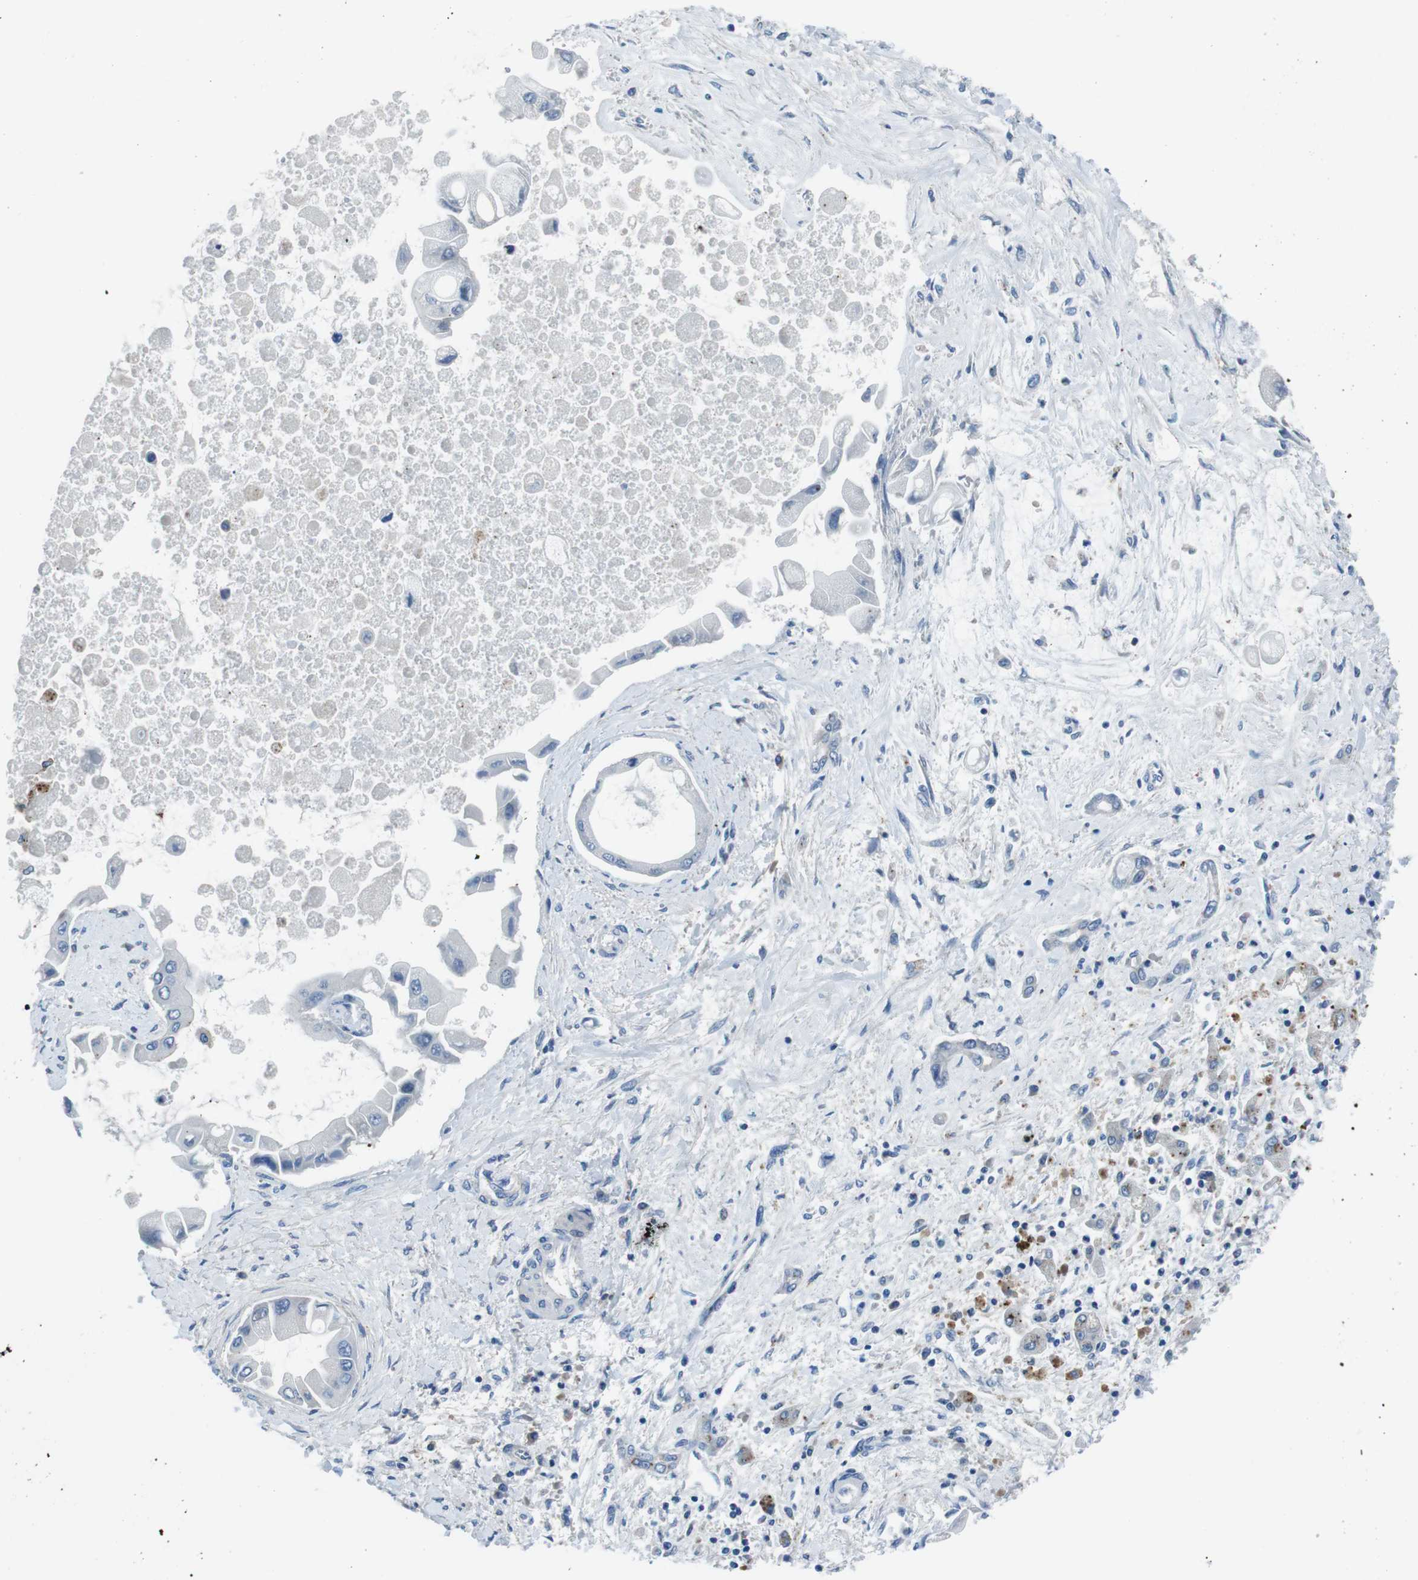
{"staining": {"intensity": "negative", "quantity": "none", "location": "none"}, "tissue": "liver cancer", "cell_type": "Tumor cells", "image_type": "cancer", "snomed": [{"axis": "morphology", "description": "Cholangiocarcinoma"}, {"axis": "topography", "description": "Liver"}], "caption": "There is no significant staining in tumor cells of liver cancer.", "gene": "TULP3", "patient": {"sex": "male", "age": 50}}